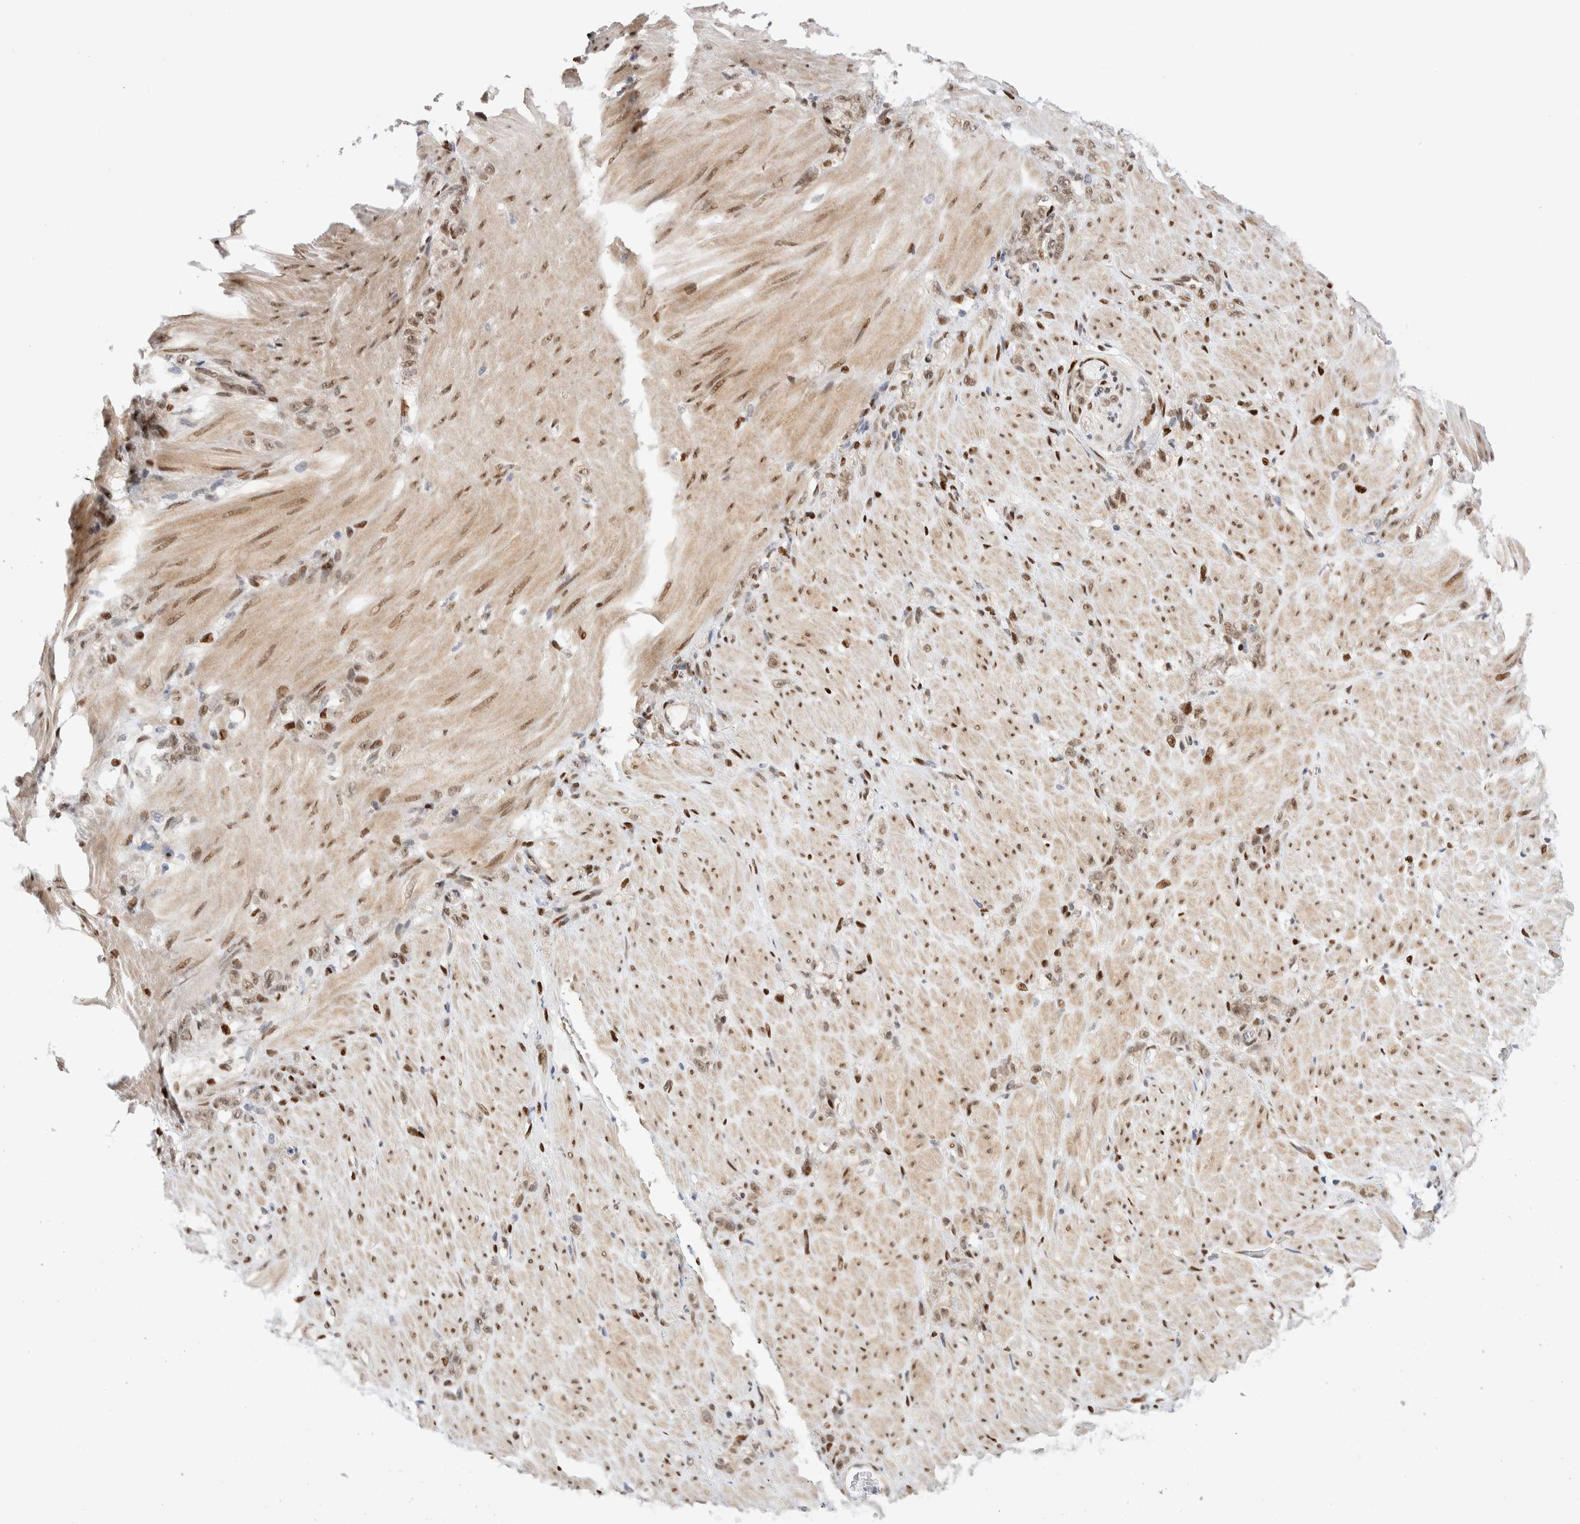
{"staining": {"intensity": "weak", "quantity": "25%-75%", "location": "nuclear"}, "tissue": "stomach cancer", "cell_type": "Tumor cells", "image_type": "cancer", "snomed": [{"axis": "morphology", "description": "Normal tissue, NOS"}, {"axis": "morphology", "description": "Adenocarcinoma, NOS"}, {"axis": "topography", "description": "Stomach"}], "caption": "High-power microscopy captured an IHC image of adenocarcinoma (stomach), revealing weak nuclear positivity in approximately 25%-75% of tumor cells.", "gene": "NSMAF", "patient": {"sex": "male", "age": 82}}